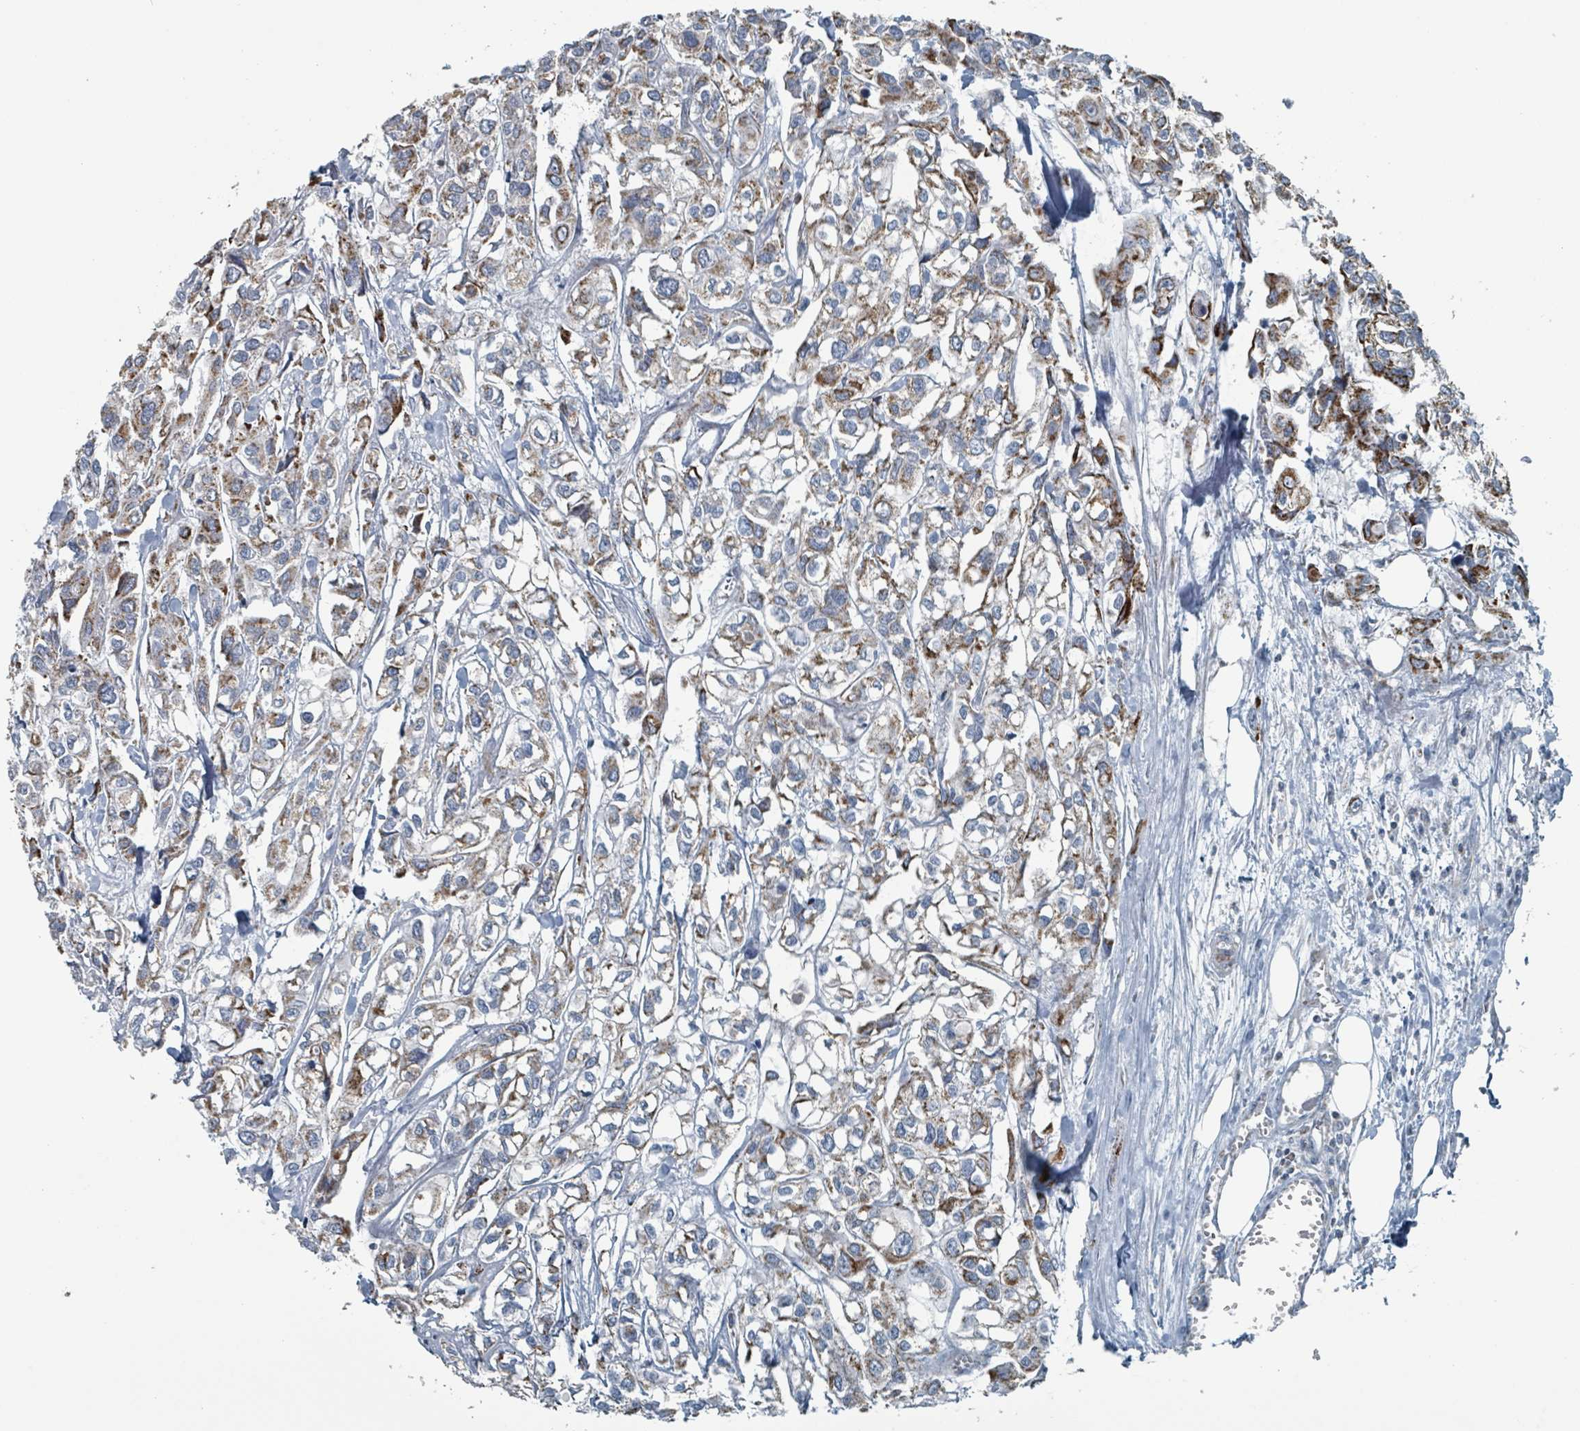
{"staining": {"intensity": "moderate", "quantity": ">75%", "location": "cytoplasmic/membranous"}, "tissue": "urothelial cancer", "cell_type": "Tumor cells", "image_type": "cancer", "snomed": [{"axis": "morphology", "description": "Urothelial carcinoma, High grade"}, {"axis": "topography", "description": "Urinary bladder"}], "caption": "A medium amount of moderate cytoplasmic/membranous positivity is identified in approximately >75% of tumor cells in urothelial carcinoma (high-grade) tissue. The protein is shown in brown color, while the nuclei are stained blue.", "gene": "ABHD18", "patient": {"sex": "male", "age": 67}}